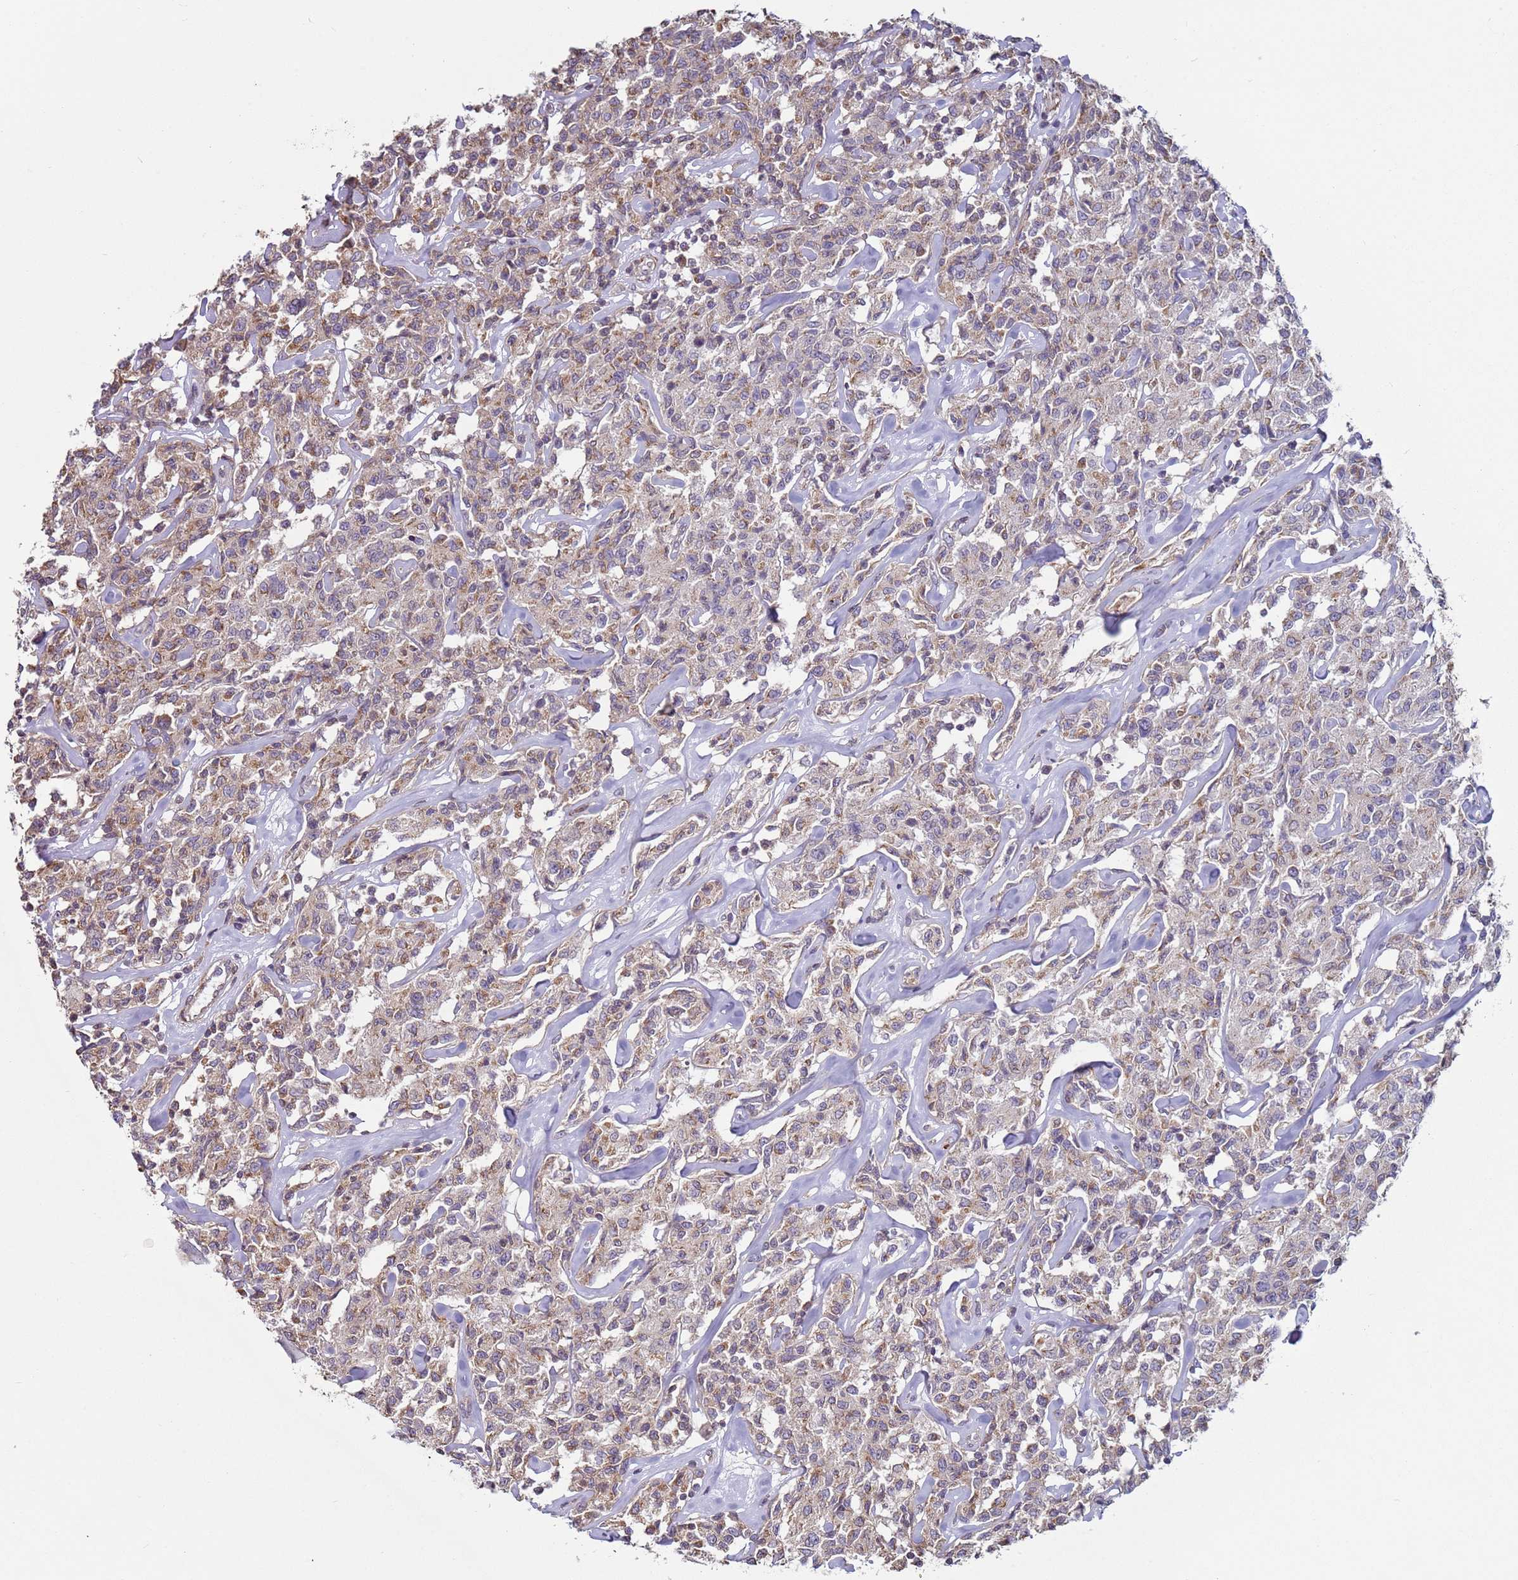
{"staining": {"intensity": "weak", "quantity": "25%-75%", "location": "cytoplasmic/membranous"}, "tissue": "lymphoma", "cell_type": "Tumor cells", "image_type": "cancer", "snomed": [{"axis": "morphology", "description": "Malignant lymphoma, non-Hodgkin's type, Low grade"}, {"axis": "topography", "description": "Small intestine"}], "caption": "Immunohistochemistry (IHC) of lymphoma shows low levels of weak cytoplasmic/membranous positivity in about 25%-75% of tumor cells.", "gene": "SNAPC4", "patient": {"sex": "female", "age": 59}}